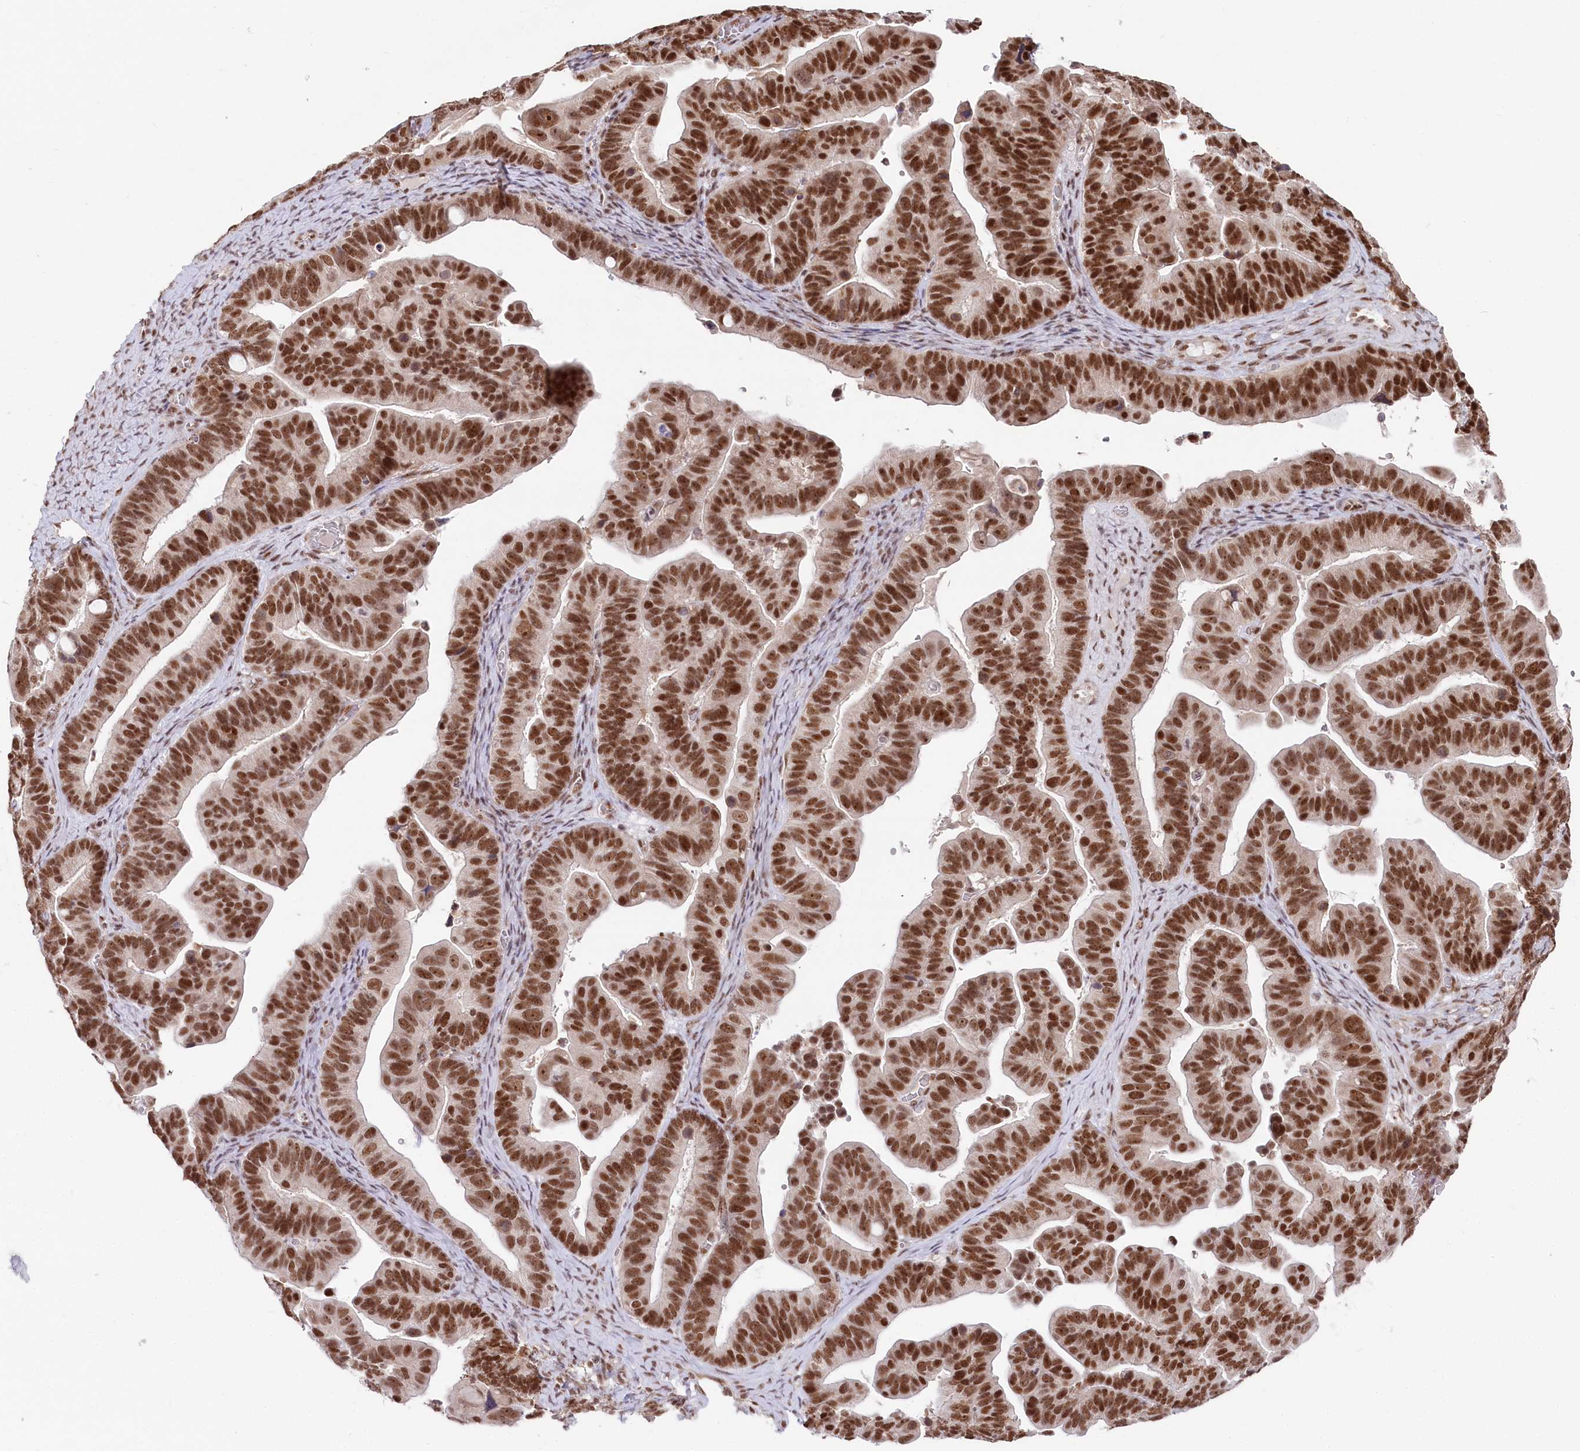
{"staining": {"intensity": "strong", "quantity": ">75%", "location": "nuclear"}, "tissue": "ovarian cancer", "cell_type": "Tumor cells", "image_type": "cancer", "snomed": [{"axis": "morphology", "description": "Cystadenocarcinoma, serous, NOS"}, {"axis": "topography", "description": "Ovary"}], "caption": "A high amount of strong nuclear expression is identified in approximately >75% of tumor cells in ovarian serous cystadenocarcinoma tissue. (brown staining indicates protein expression, while blue staining denotes nuclei).", "gene": "CGGBP1", "patient": {"sex": "female", "age": 56}}